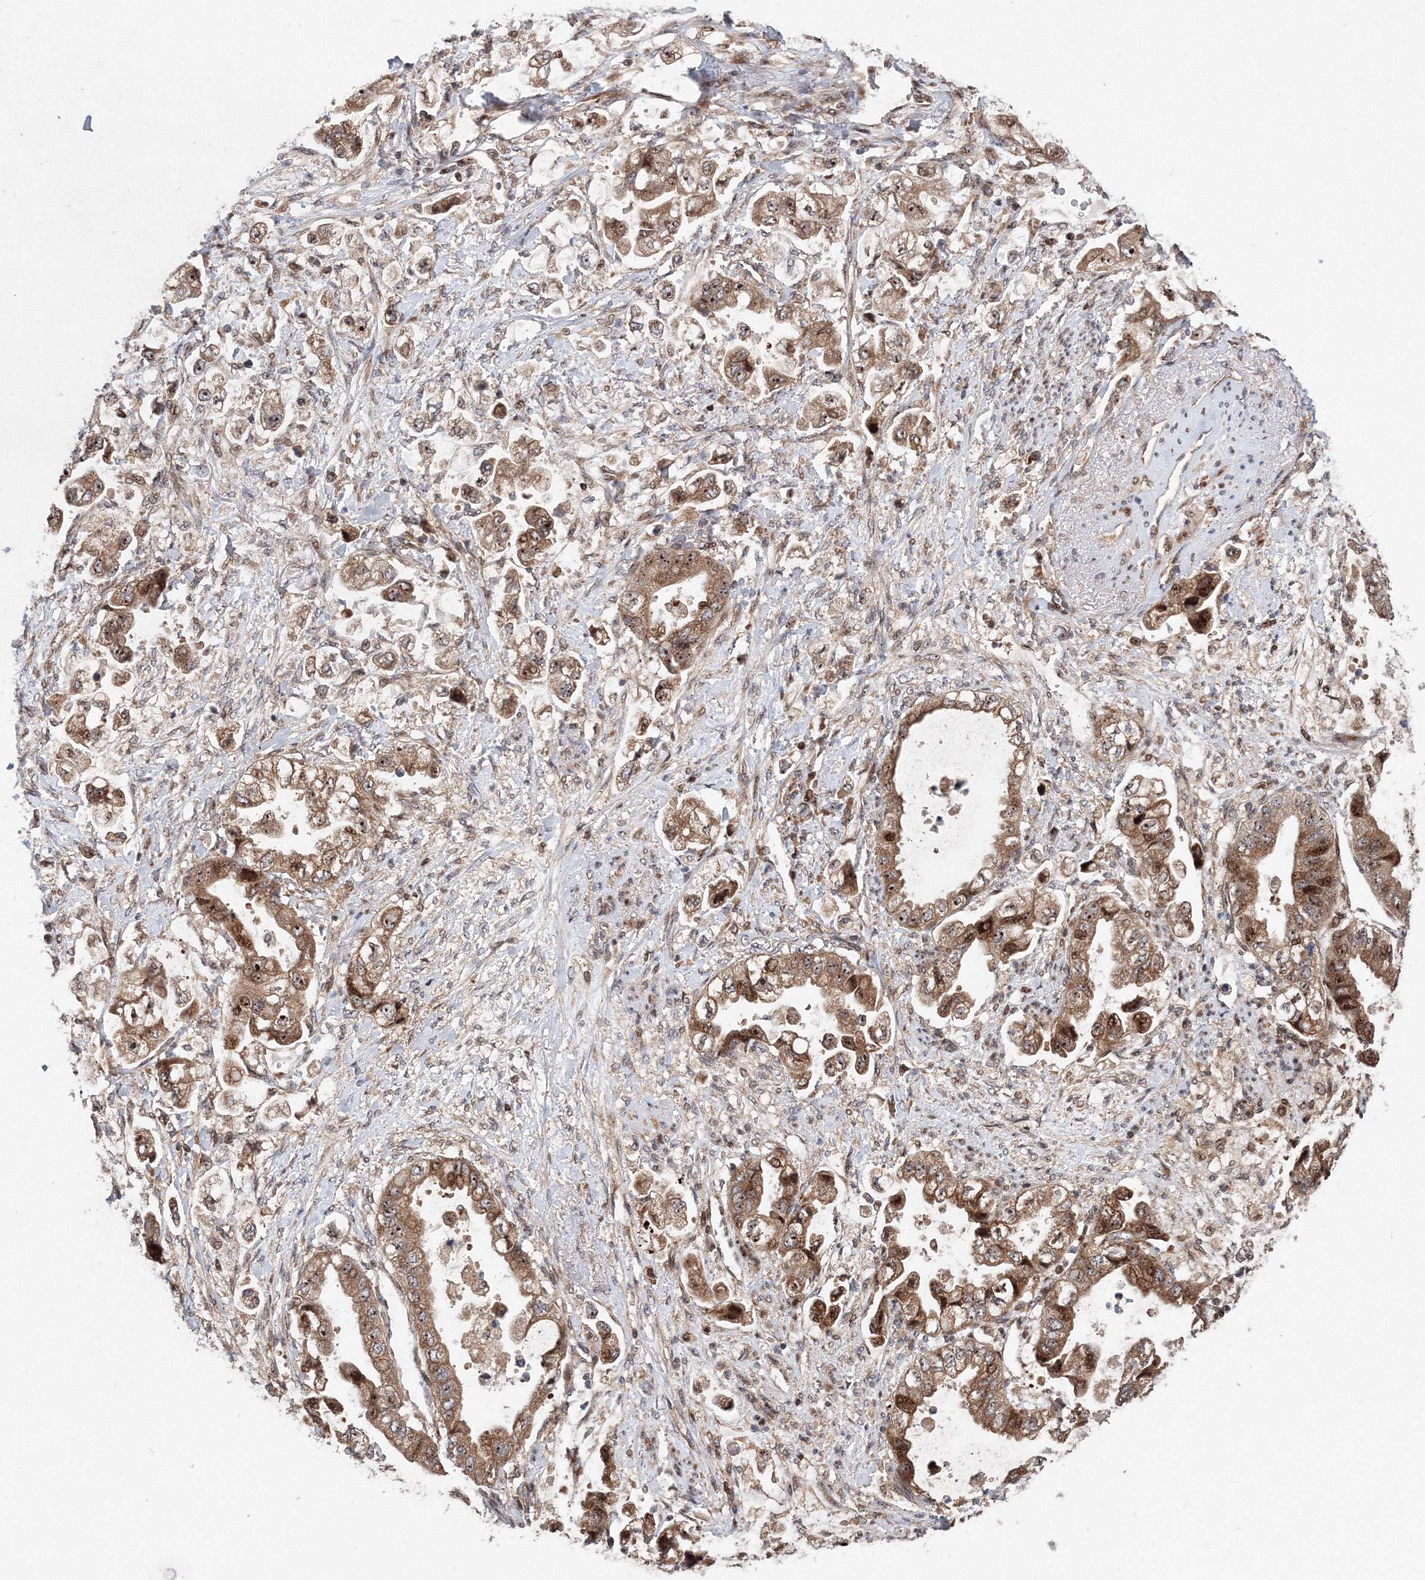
{"staining": {"intensity": "moderate", "quantity": ">75%", "location": "cytoplasmic/membranous,nuclear"}, "tissue": "stomach cancer", "cell_type": "Tumor cells", "image_type": "cancer", "snomed": [{"axis": "morphology", "description": "Adenocarcinoma, NOS"}, {"axis": "topography", "description": "Stomach"}], "caption": "High-power microscopy captured an immunohistochemistry (IHC) image of stomach adenocarcinoma, revealing moderate cytoplasmic/membranous and nuclear staining in approximately >75% of tumor cells. Nuclei are stained in blue.", "gene": "ANKAR", "patient": {"sex": "male", "age": 62}}